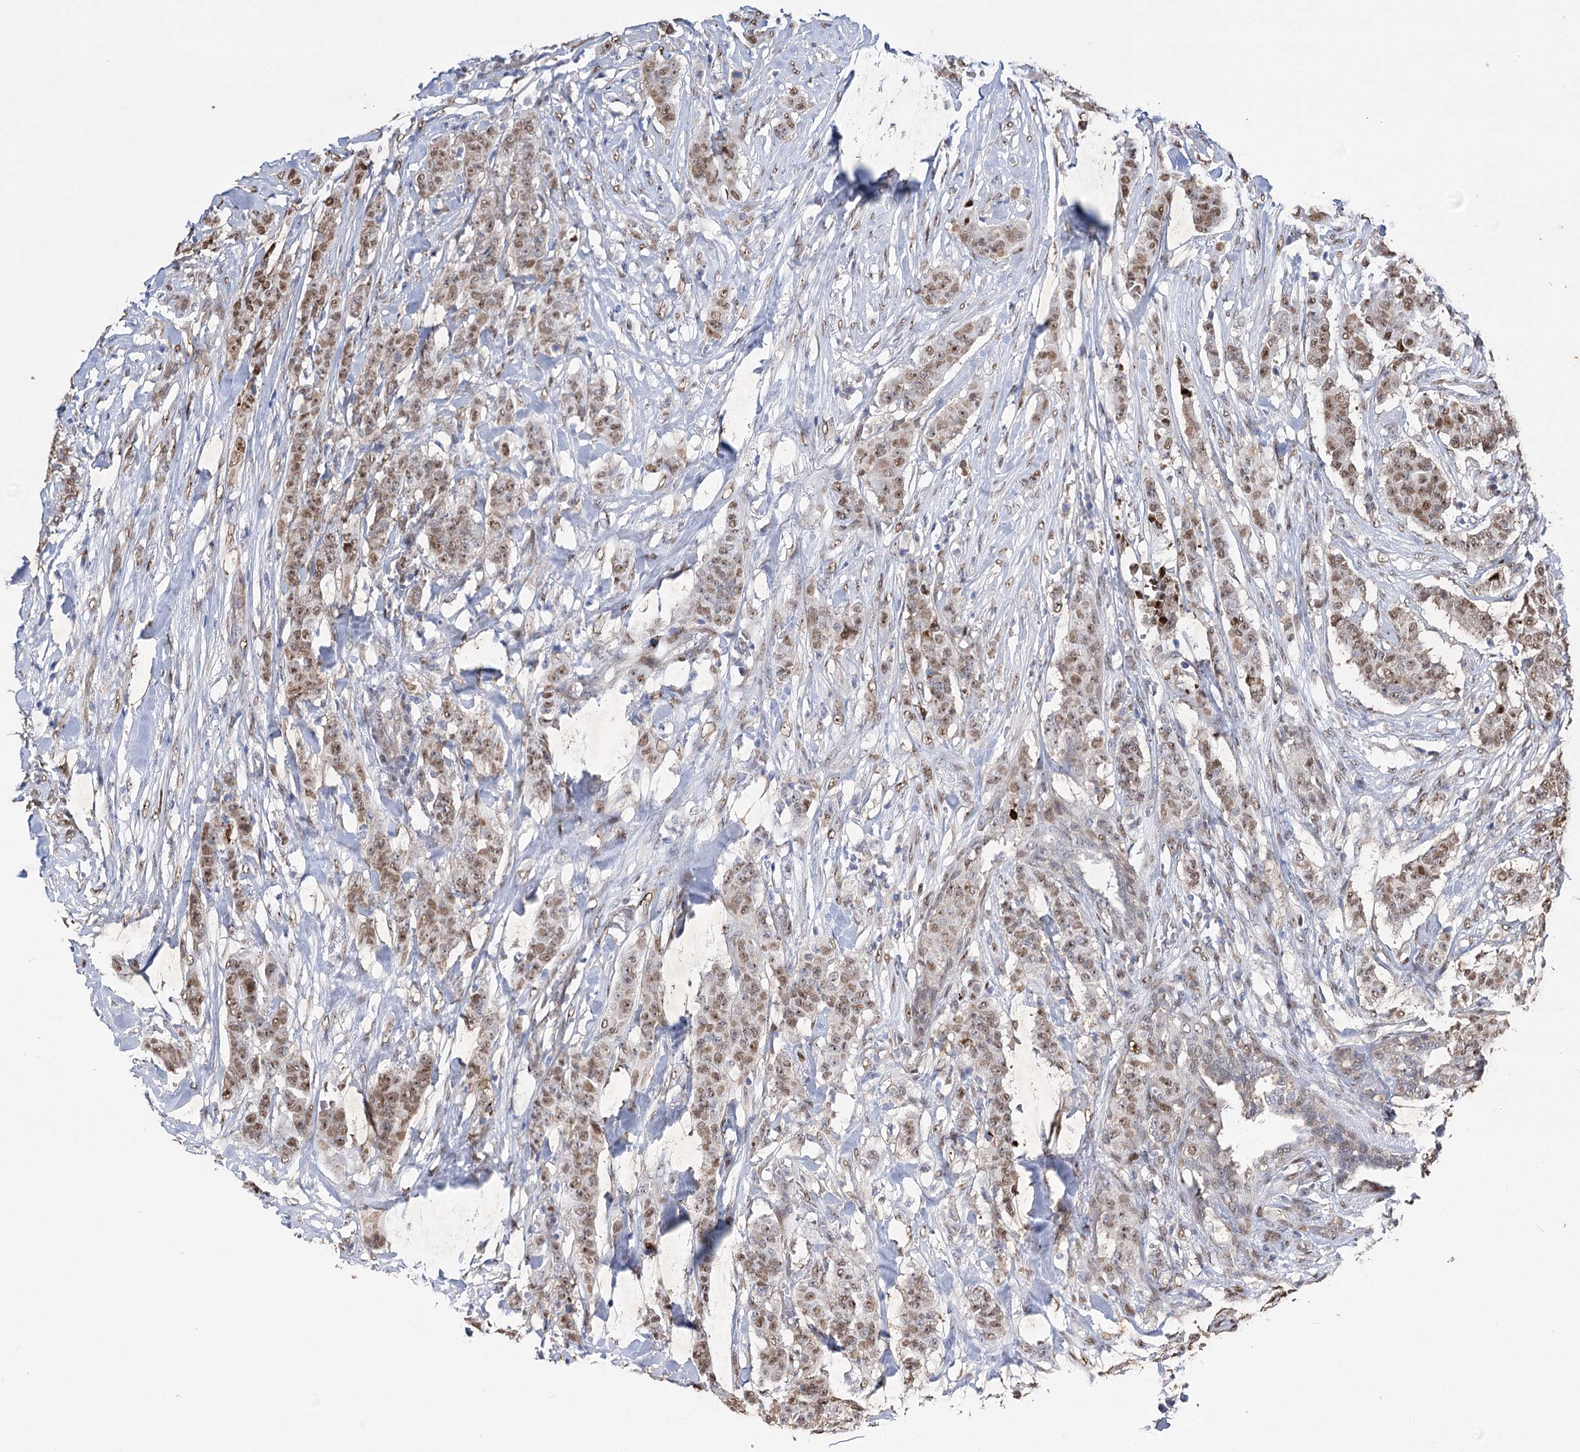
{"staining": {"intensity": "moderate", "quantity": ">75%", "location": "nuclear"}, "tissue": "breast cancer", "cell_type": "Tumor cells", "image_type": "cancer", "snomed": [{"axis": "morphology", "description": "Duct carcinoma"}, {"axis": "topography", "description": "Breast"}], "caption": "A brown stain labels moderate nuclear expression of a protein in human breast cancer (intraductal carcinoma) tumor cells.", "gene": "NFU1", "patient": {"sex": "female", "age": 40}}